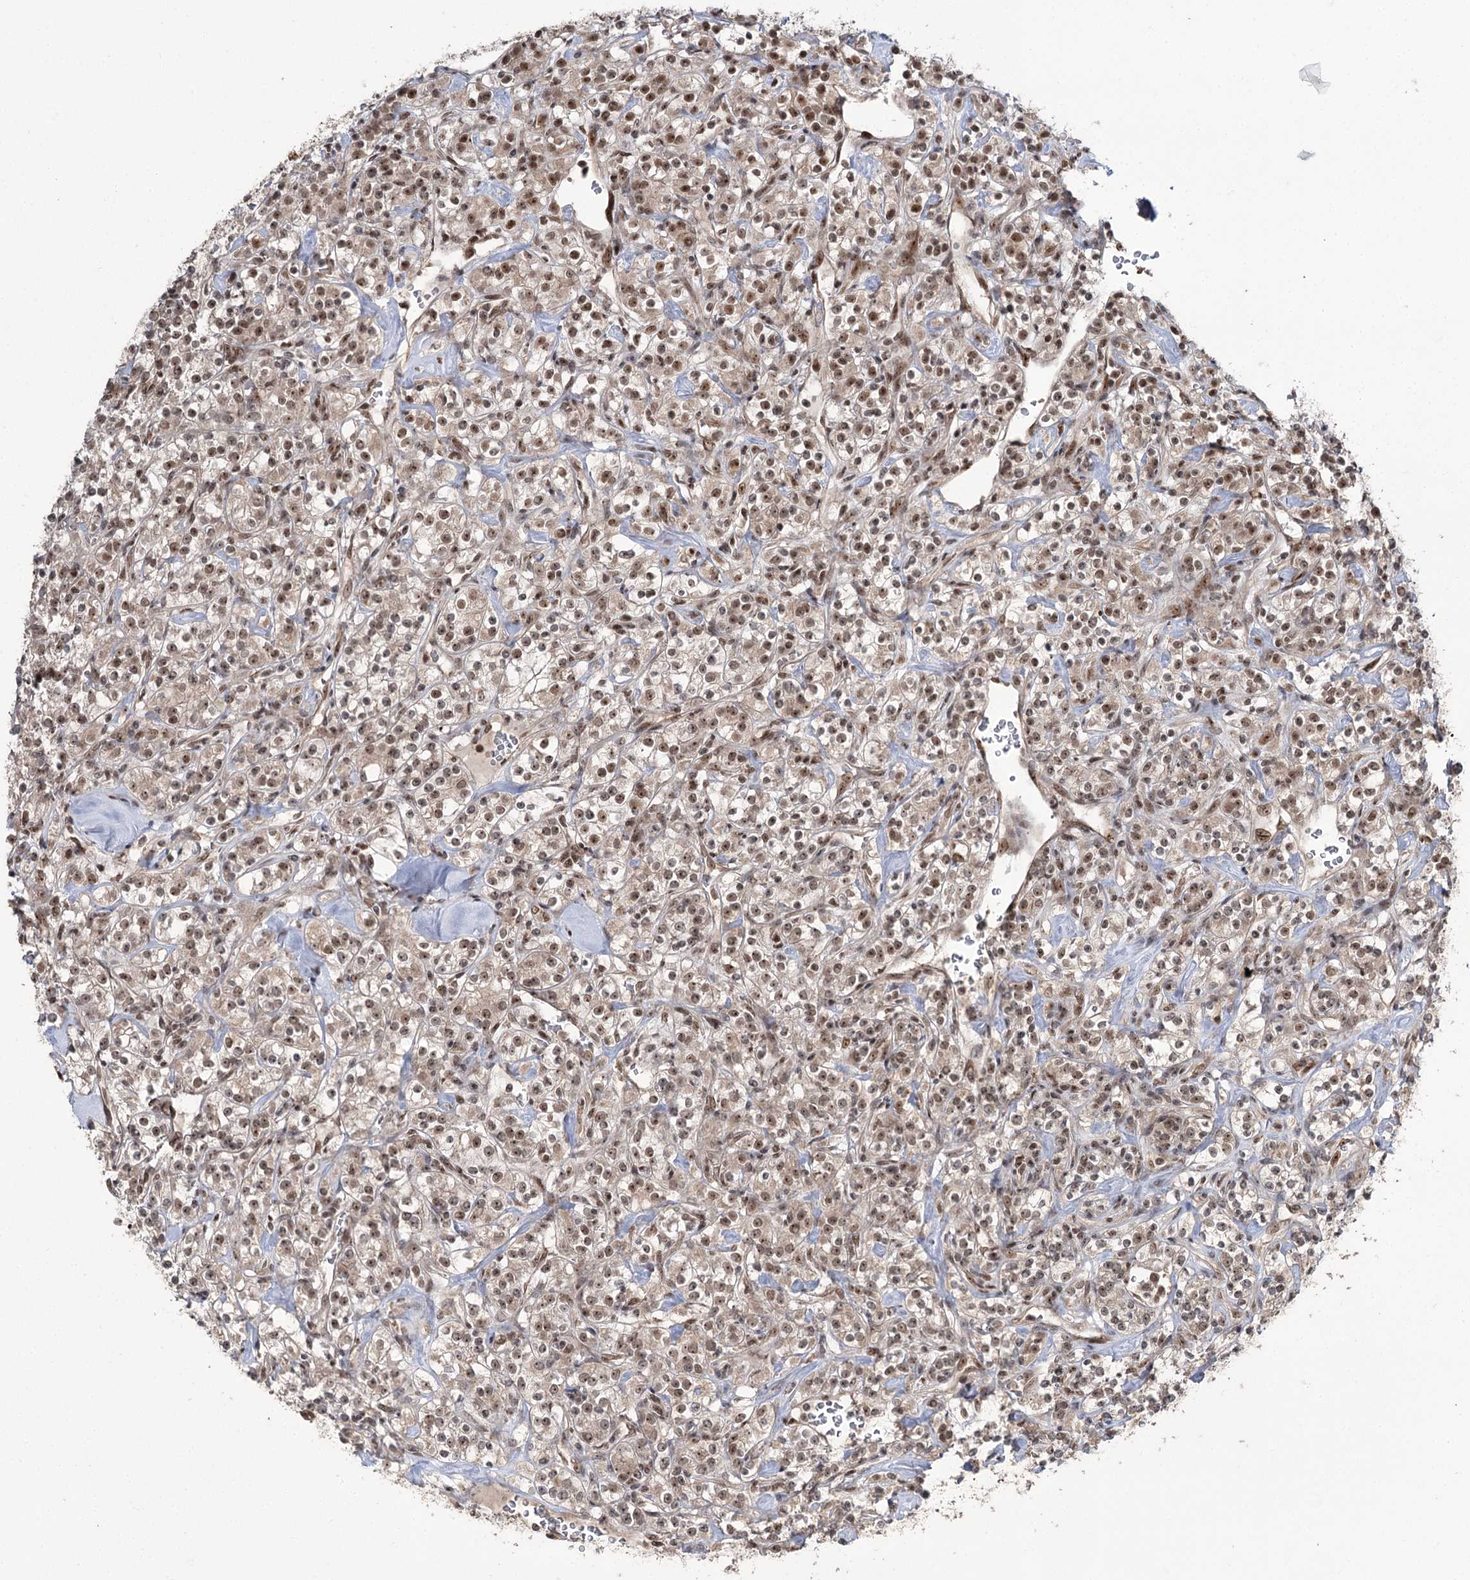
{"staining": {"intensity": "moderate", "quantity": ">75%", "location": "nuclear"}, "tissue": "renal cancer", "cell_type": "Tumor cells", "image_type": "cancer", "snomed": [{"axis": "morphology", "description": "Adenocarcinoma, NOS"}, {"axis": "topography", "description": "Kidney"}], "caption": "Immunohistochemistry photomicrograph of neoplastic tissue: adenocarcinoma (renal) stained using IHC demonstrates medium levels of moderate protein expression localized specifically in the nuclear of tumor cells, appearing as a nuclear brown color.", "gene": "ERCC3", "patient": {"sex": "male", "age": 77}}